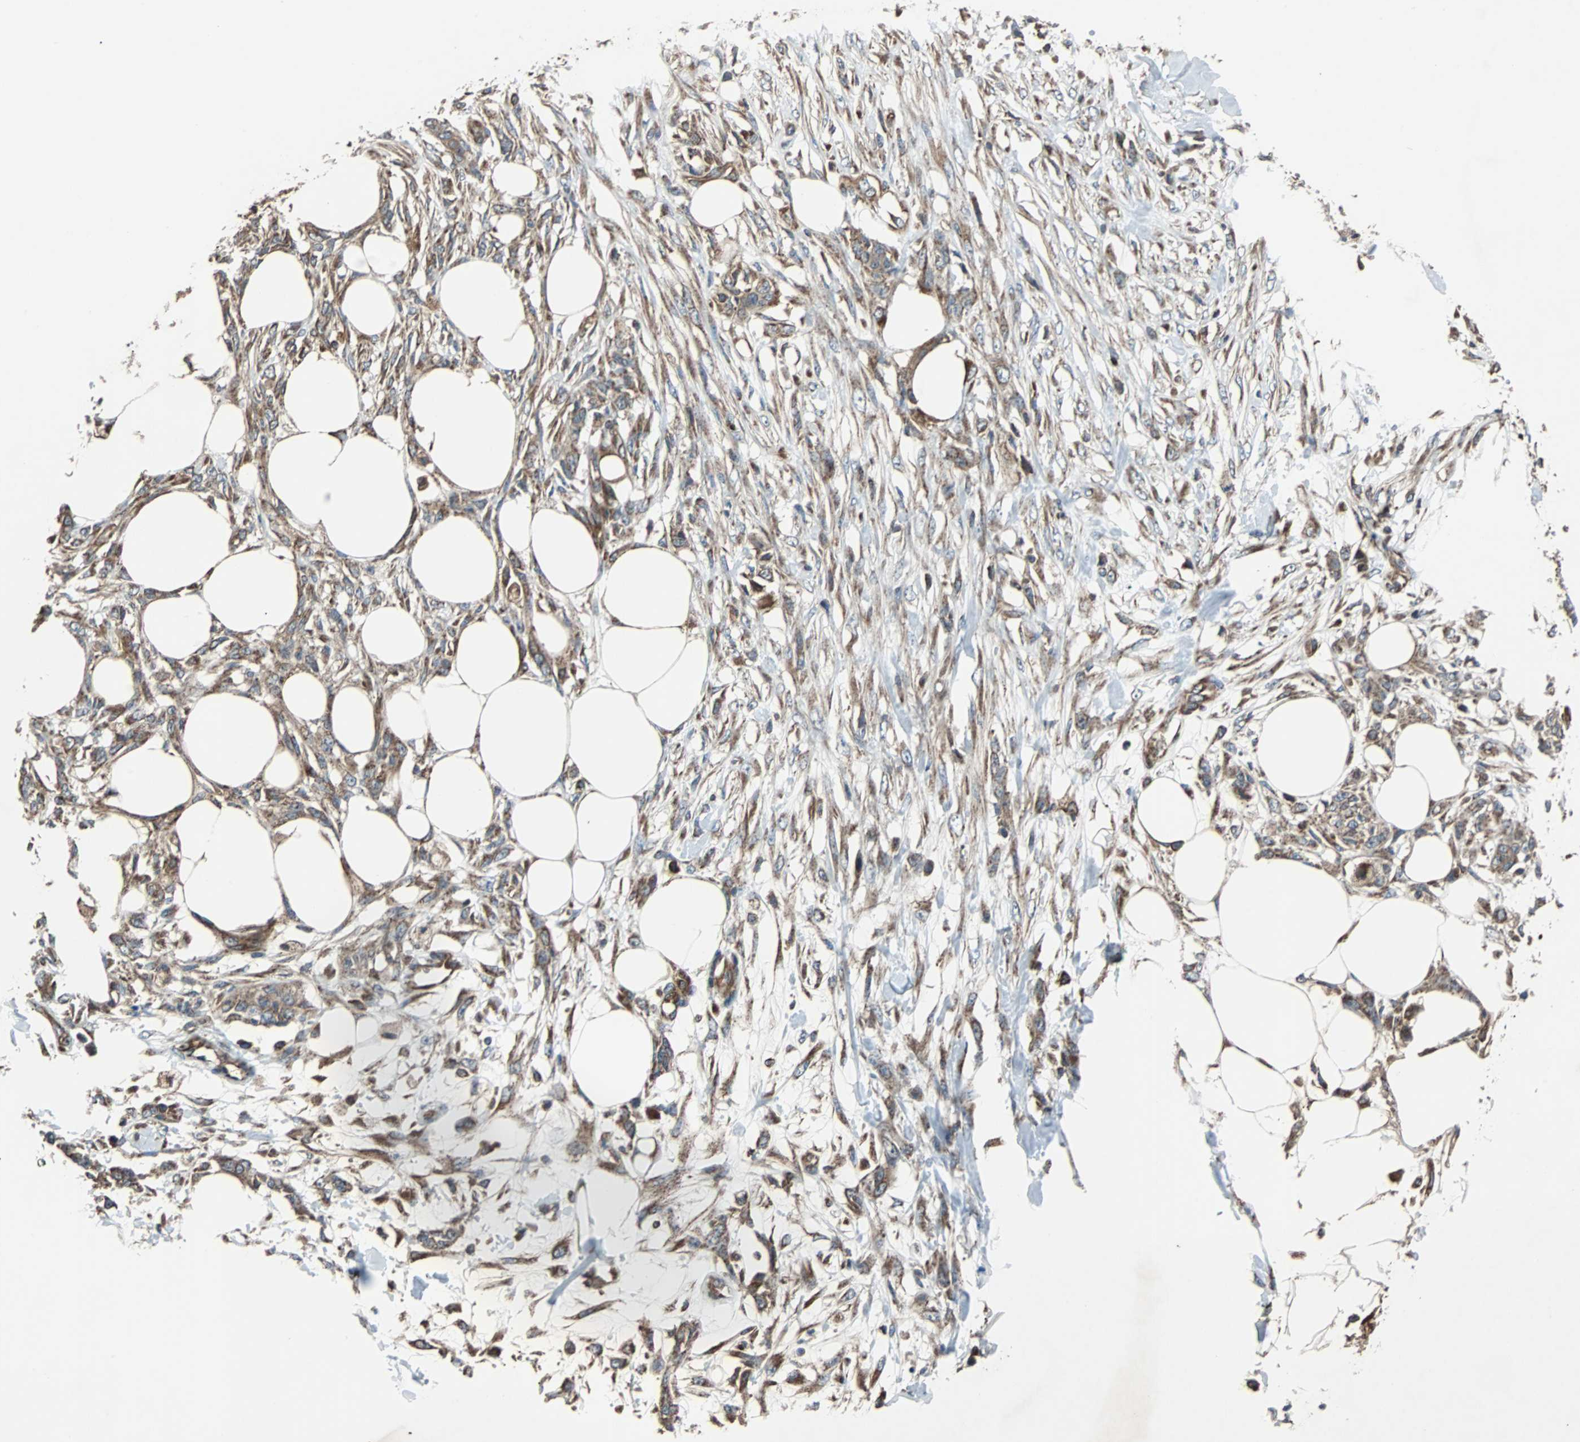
{"staining": {"intensity": "weak", "quantity": ">75%", "location": "cytoplasmic/membranous"}, "tissue": "skin cancer", "cell_type": "Tumor cells", "image_type": "cancer", "snomed": [{"axis": "morphology", "description": "Squamous cell carcinoma, NOS"}, {"axis": "topography", "description": "Skin"}], "caption": "Tumor cells reveal low levels of weak cytoplasmic/membranous expression in approximately >75% of cells in skin squamous cell carcinoma. Using DAB (3,3'-diaminobenzidine) (brown) and hematoxylin (blue) stains, captured at high magnification using brightfield microscopy.", "gene": "ACTR3", "patient": {"sex": "female", "age": 59}}